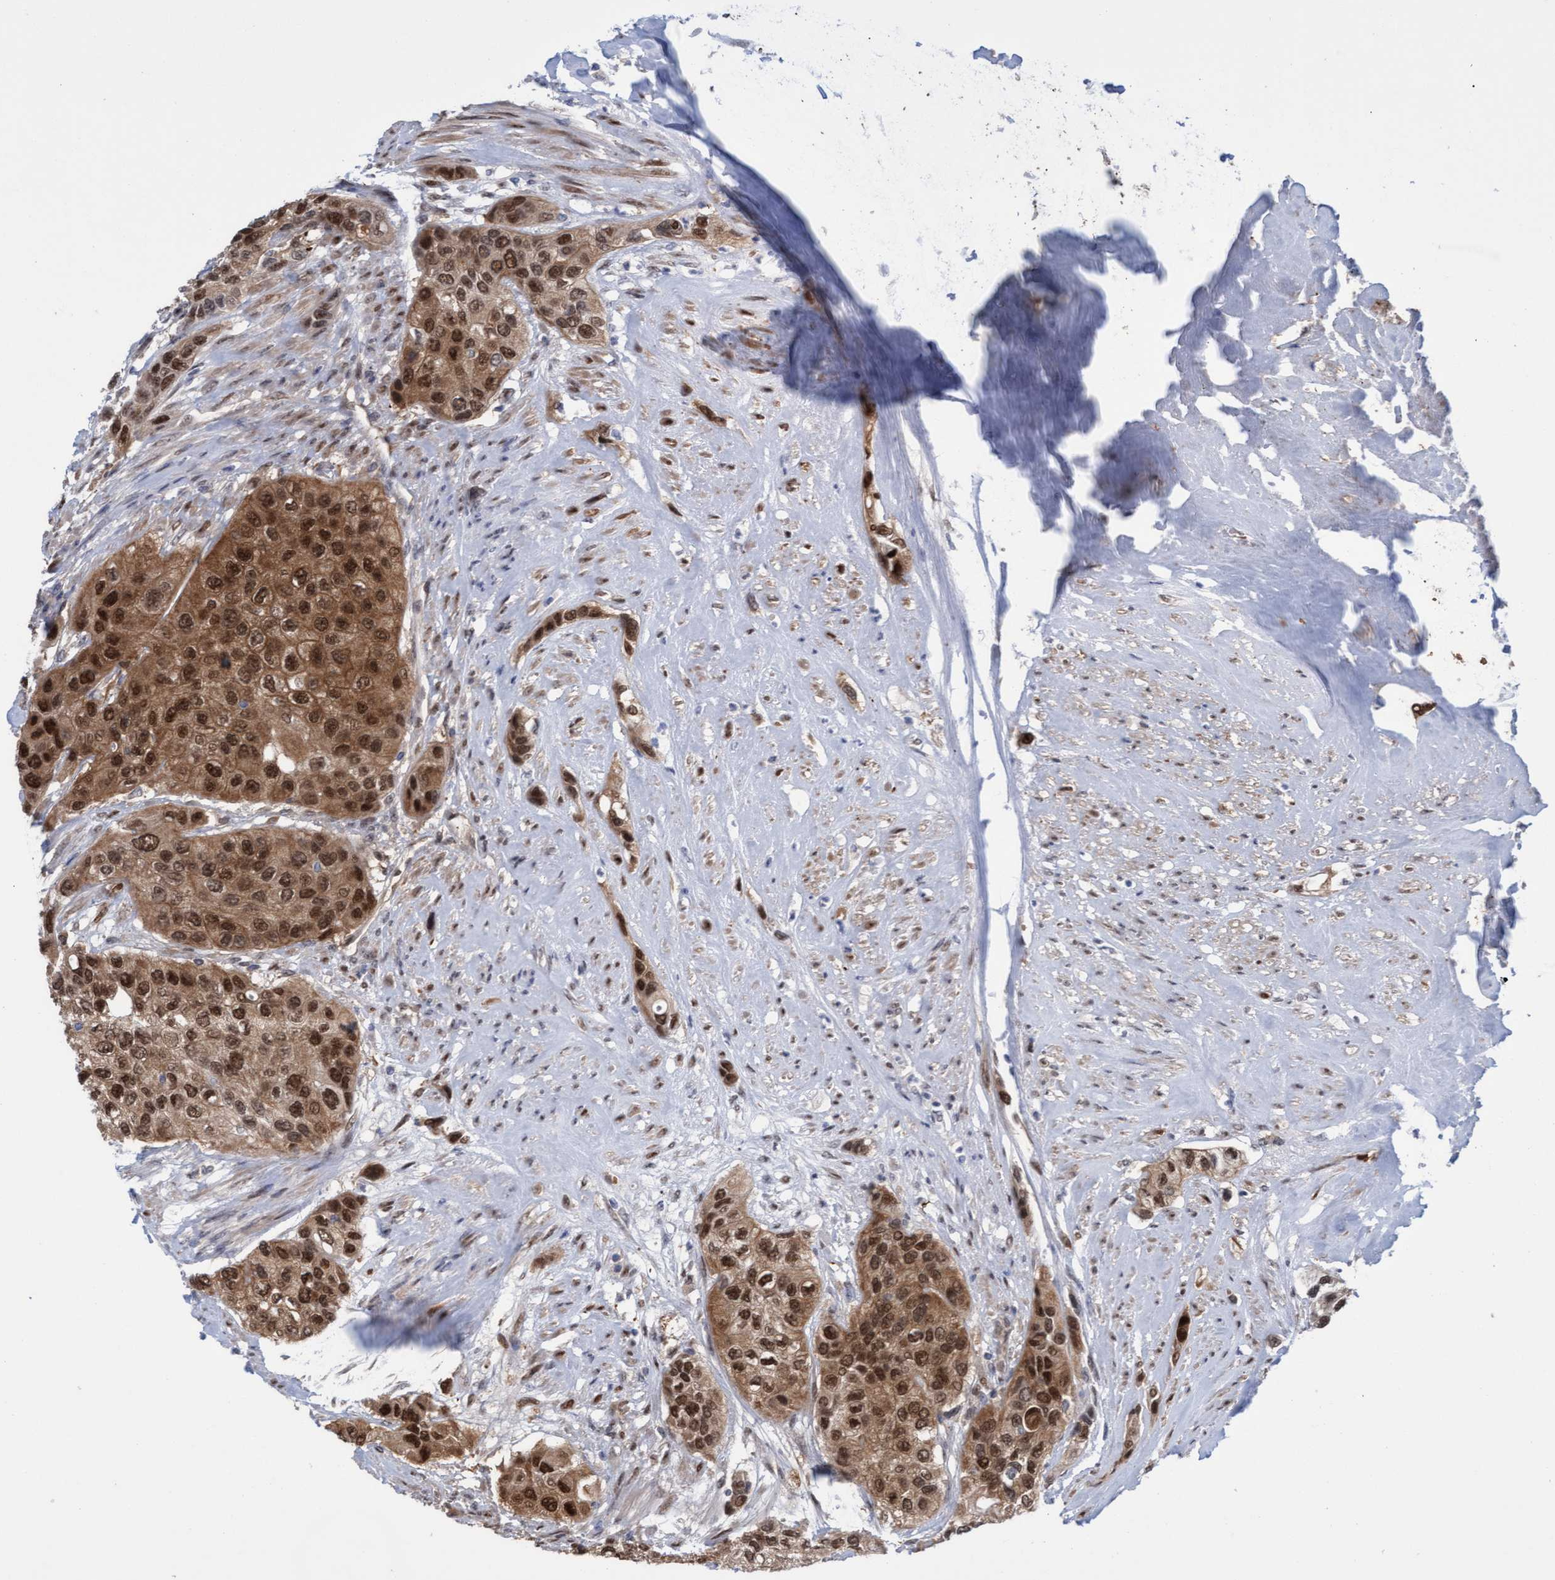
{"staining": {"intensity": "strong", "quantity": ">75%", "location": "cytoplasmic/membranous,nuclear"}, "tissue": "urothelial cancer", "cell_type": "Tumor cells", "image_type": "cancer", "snomed": [{"axis": "morphology", "description": "Urothelial carcinoma, High grade"}, {"axis": "topography", "description": "Urinary bladder"}], "caption": "A photomicrograph showing strong cytoplasmic/membranous and nuclear positivity in about >75% of tumor cells in urothelial cancer, as visualized by brown immunohistochemical staining.", "gene": "PINX1", "patient": {"sex": "female", "age": 56}}